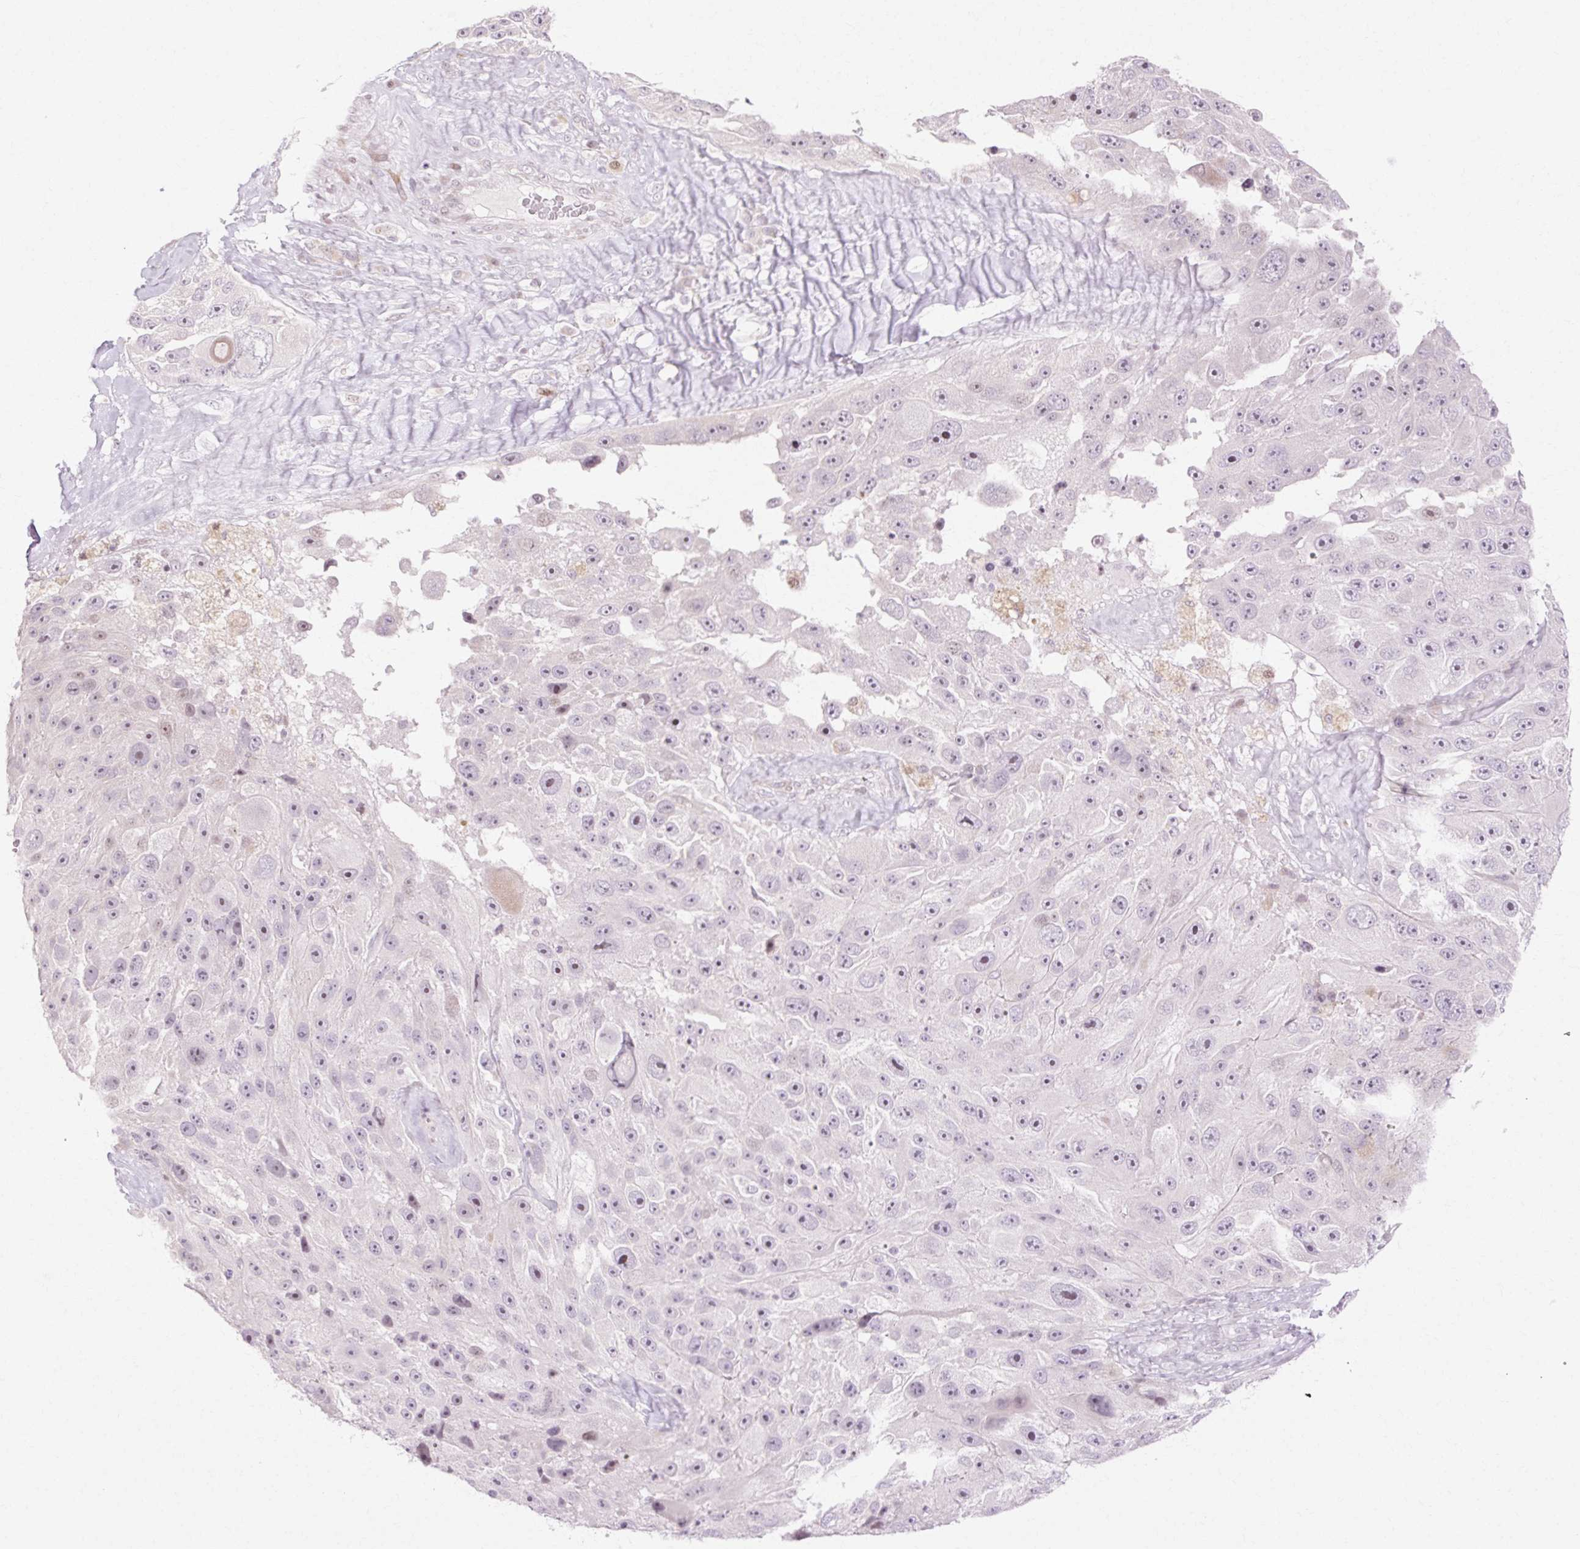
{"staining": {"intensity": "moderate", "quantity": "<25%", "location": "nuclear"}, "tissue": "melanoma", "cell_type": "Tumor cells", "image_type": "cancer", "snomed": [{"axis": "morphology", "description": "Malignant melanoma, Metastatic site"}, {"axis": "topography", "description": "Lymph node"}], "caption": "DAB (3,3'-diaminobenzidine) immunohistochemical staining of human malignant melanoma (metastatic site) exhibits moderate nuclear protein staining in about <25% of tumor cells.", "gene": "C3orf49", "patient": {"sex": "male", "age": 62}}